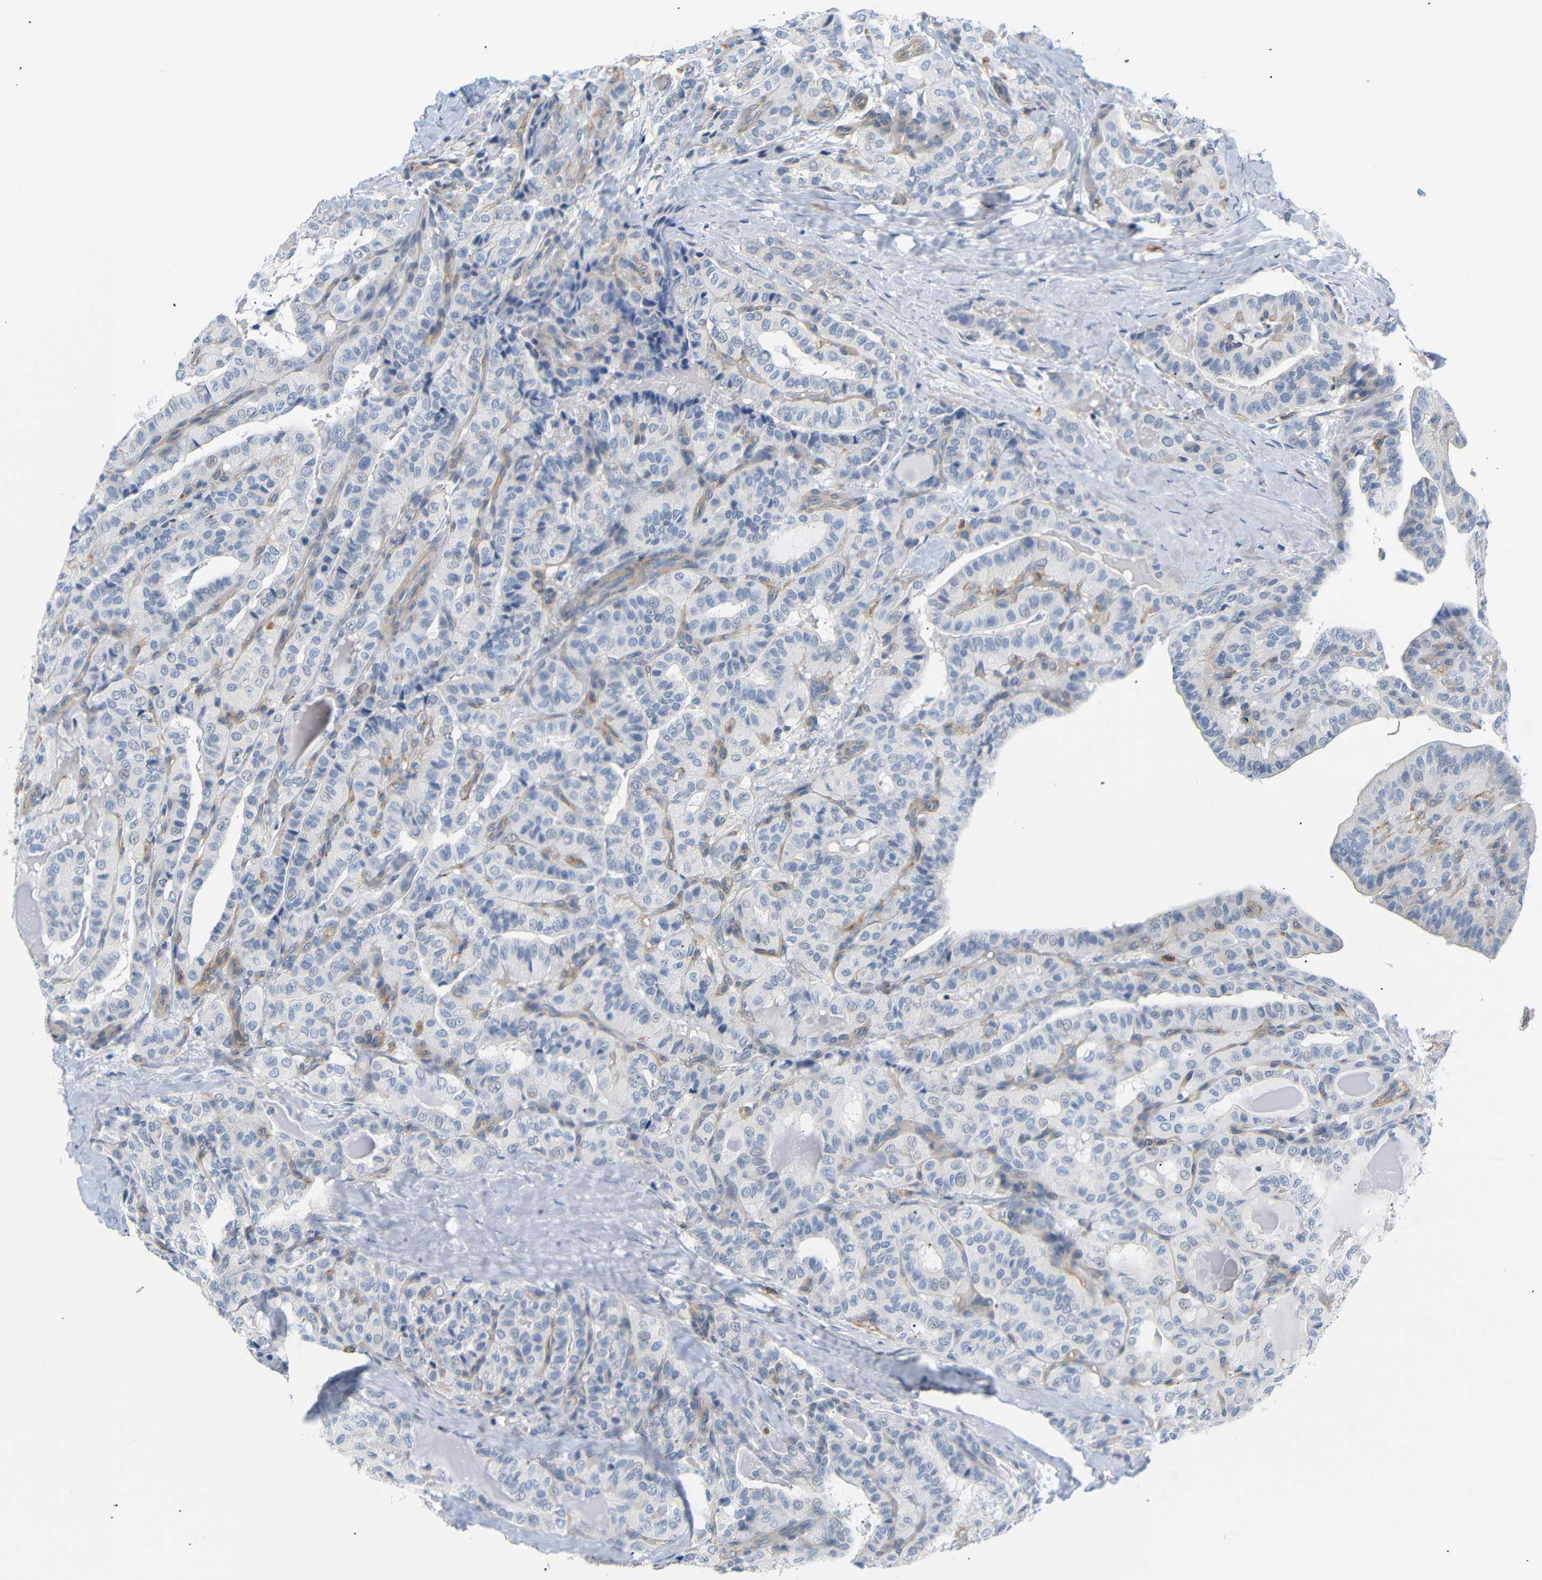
{"staining": {"intensity": "negative", "quantity": "none", "location": "none"}, "tissue": "thyroid cancer", "cell_type": "Tumor cells", "image_type": "cancer", "snomed": [{"axis": "morphology", "description": "Papillary adenocarcinoma, NOS"}, {"axis": "topography", "description": "Thyroid gland"}], "caption": "This is an immunohistochemistry (IHC) photomicrograph of human thyroid papillary adenocarcinoma. There is no staining in tumor cells.", "gene": "STMN3", "patient": {"sex": "male", "age": 77}}